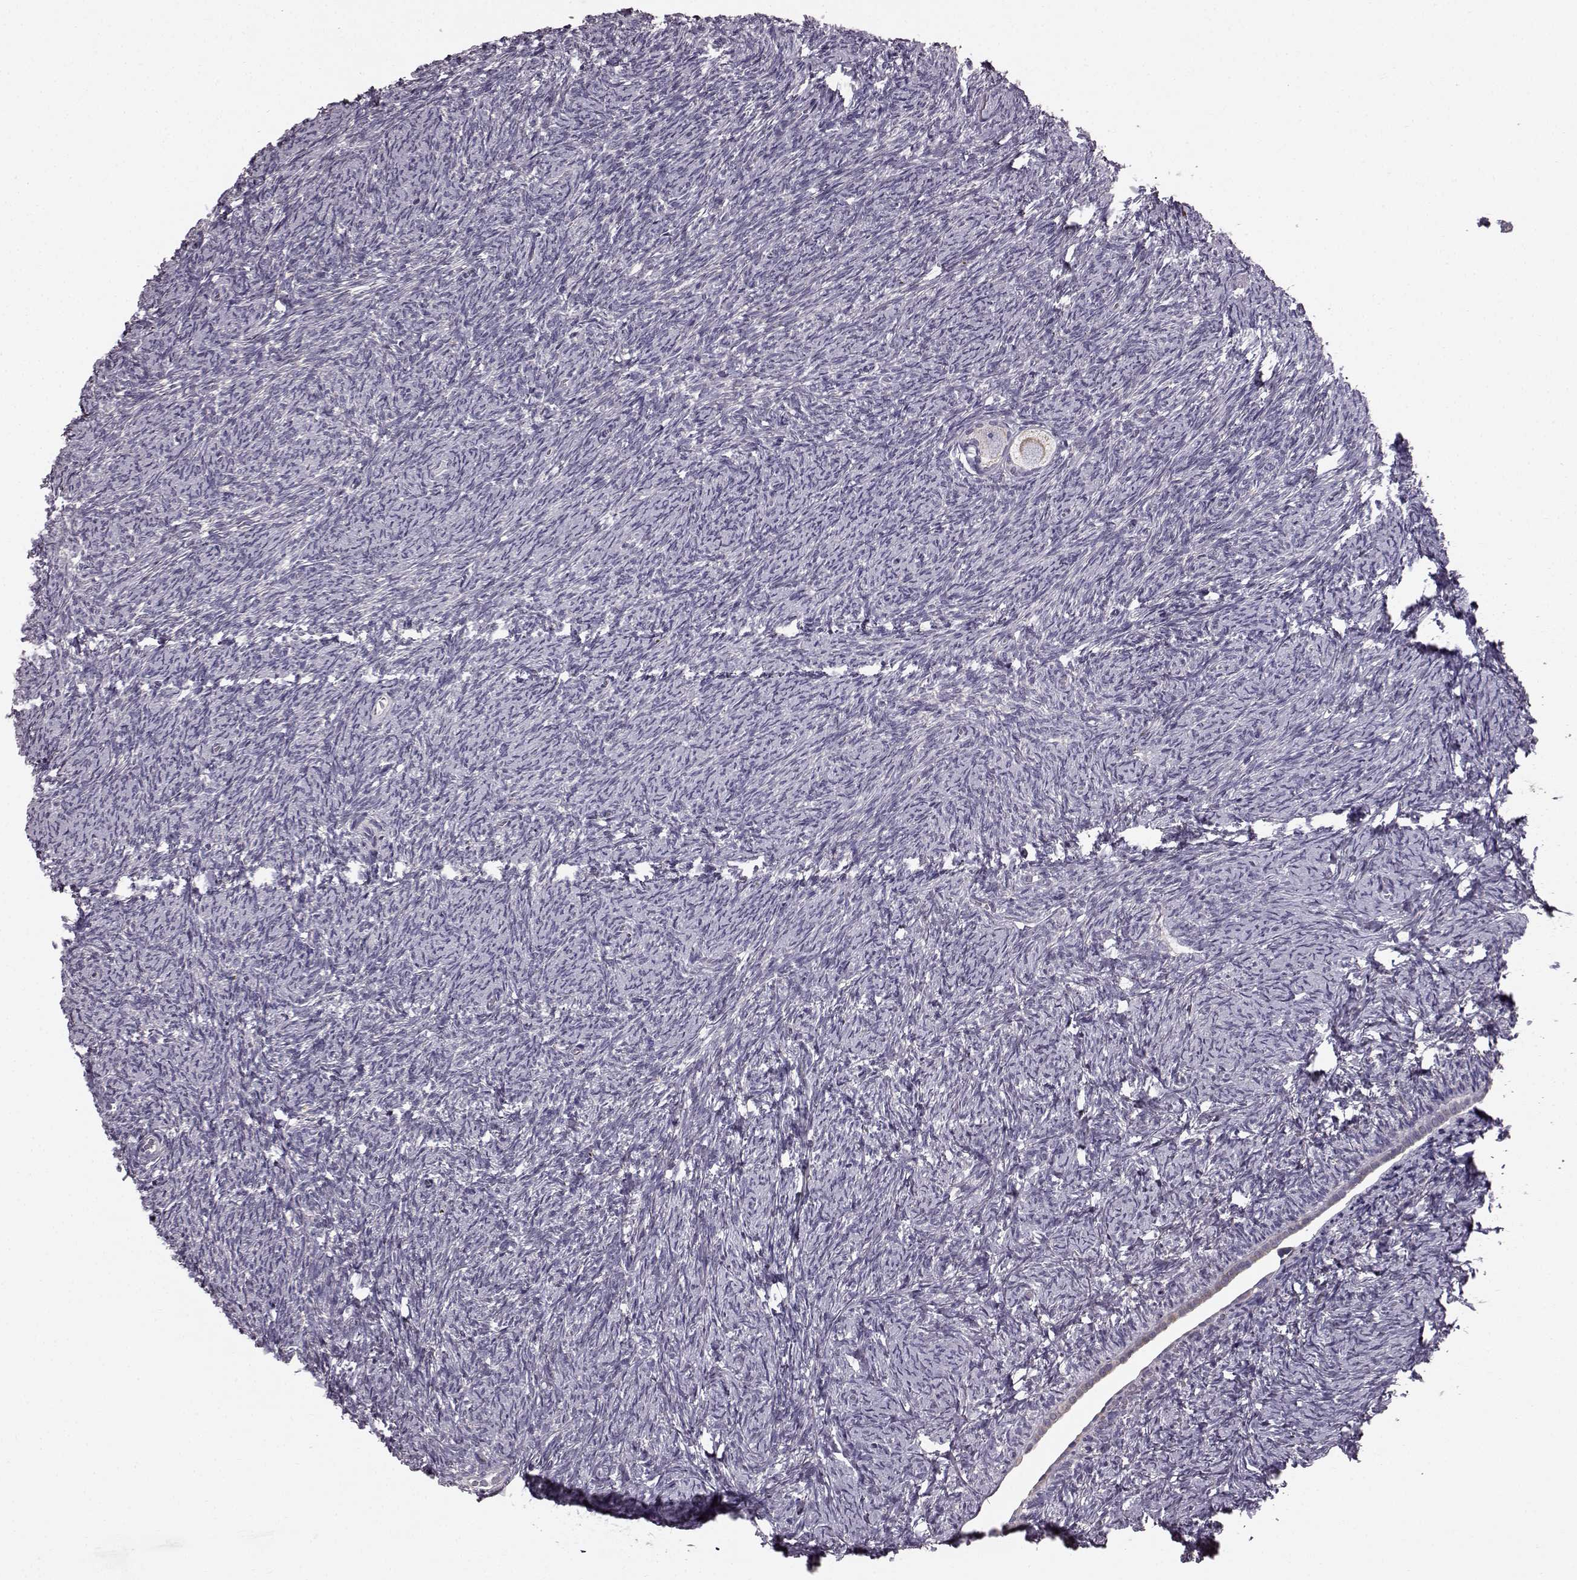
{"staining": {"intensity": "weak", "quantity": ">75%", "location": "cytoplasmic/membranous"}, "tissue": "ovary", "cell_type": "Follicle cells", "image_type": "normal", "snomed": [{"axis": "morphology", "description": "Normal tissue, NOS"}, {"axis": "topography", "description": "Ovary"}], "caption": "Weak cytoplasmic/membranous protein positivity is identified in about >75% of follicle cells in ovary.", "gene": "FAM8A1", "patient": {"sex": "female", "age": 39}}